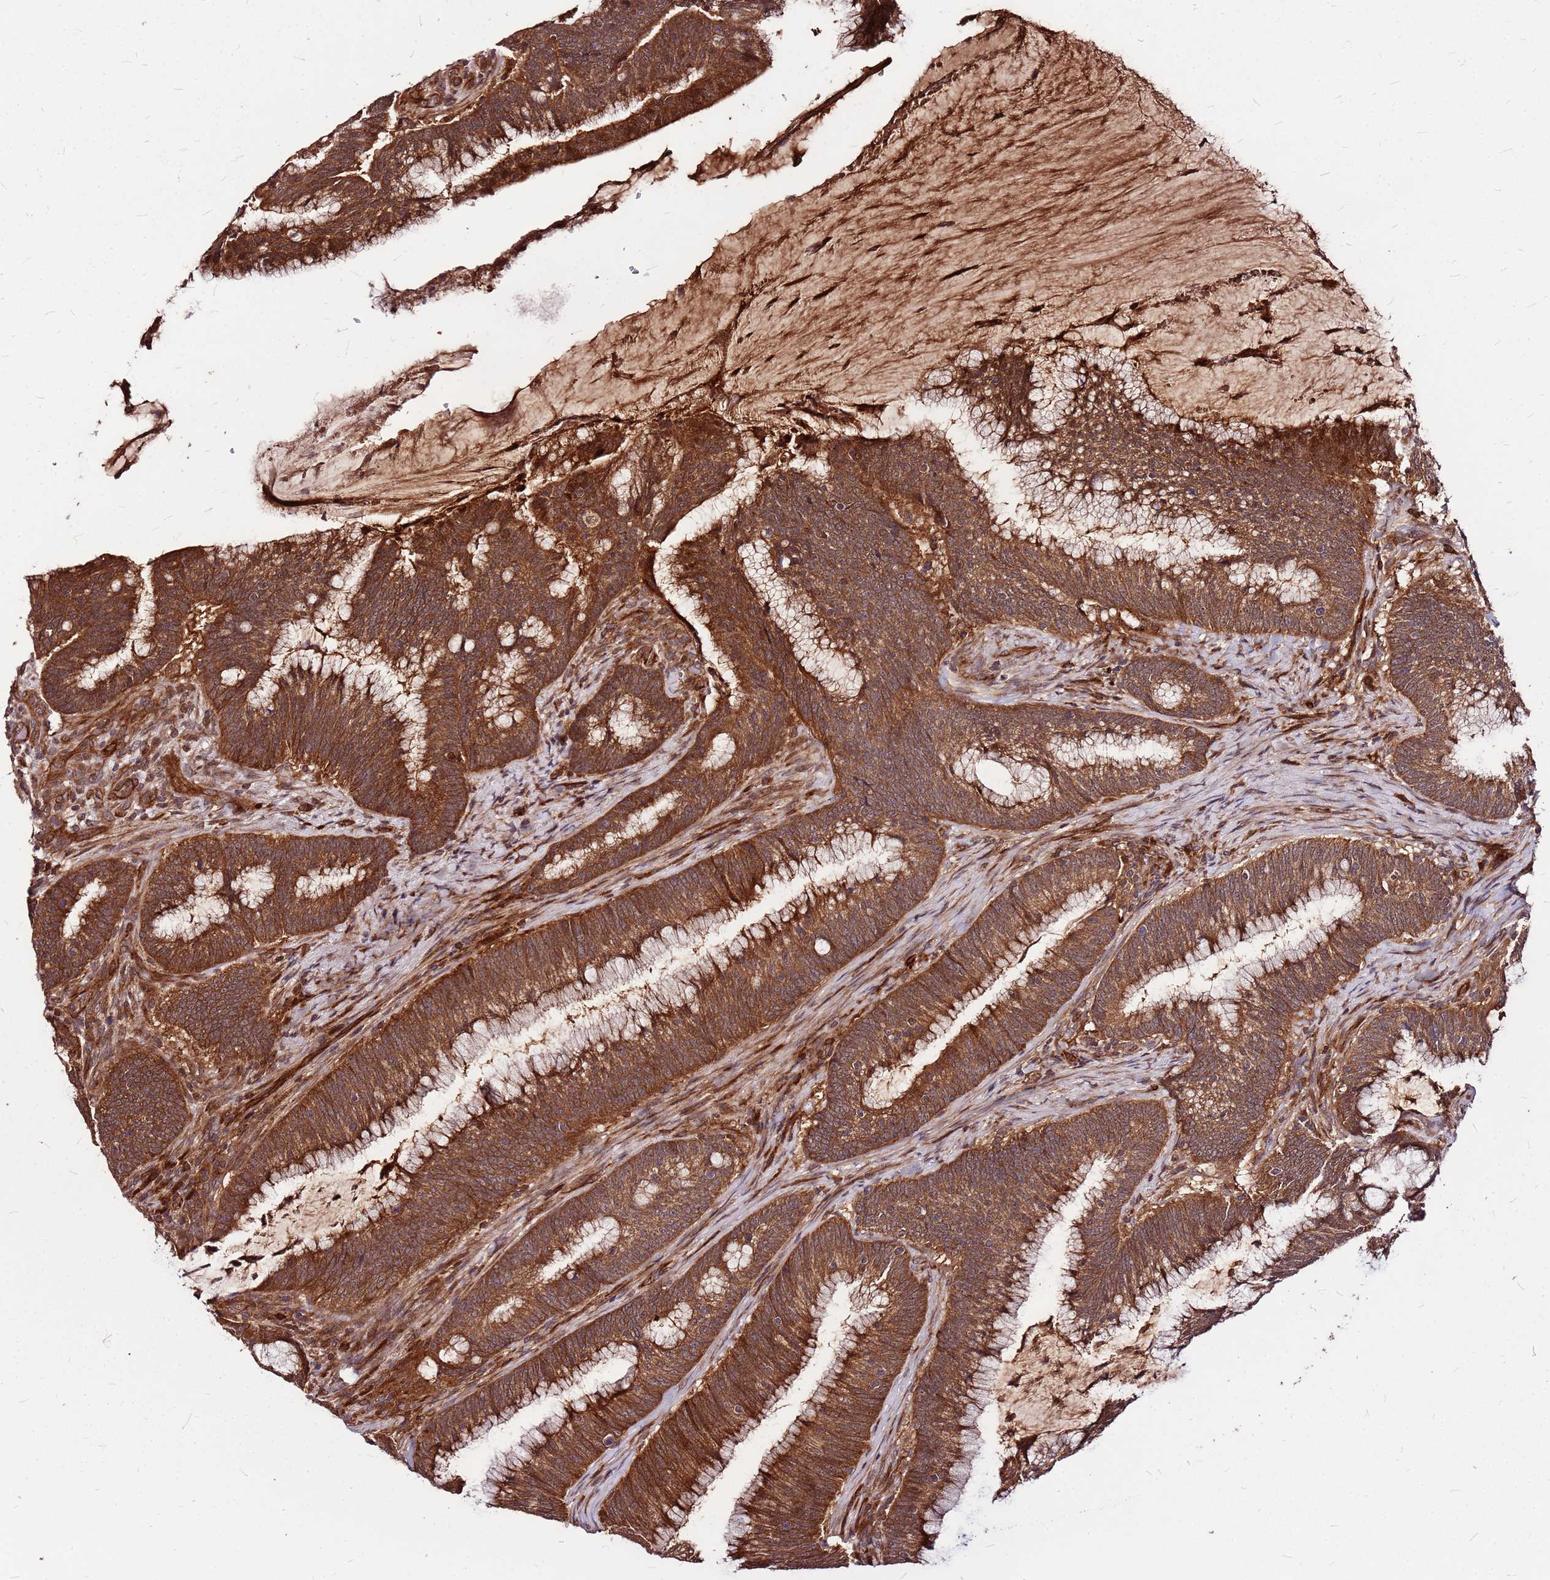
{"staining": {"intensity": "strong", "quantity": ">75%", "location": "cytoplasmic/membranous"}, "tissue": "colorectal cancer", "cell_type": "Tumor cells", "image_type": "cancer", "snomed": [{"axis": "morphology", "description": "Adenocarcinoma, NOS"}, {"axis": "topography", "description": "Rectum"}], "caption": "A brown stain highlights strong cytoplasmic/membranous expression of a protein in human colorectal cancer (adenocarcinoma) tumor cells. Immunohistochemistry (ihc) stains the protein of interest in brown and the nuclei are stained blue.", "gene": "LYPLAL1", "patient": {"sex": "female", "age": 77}}